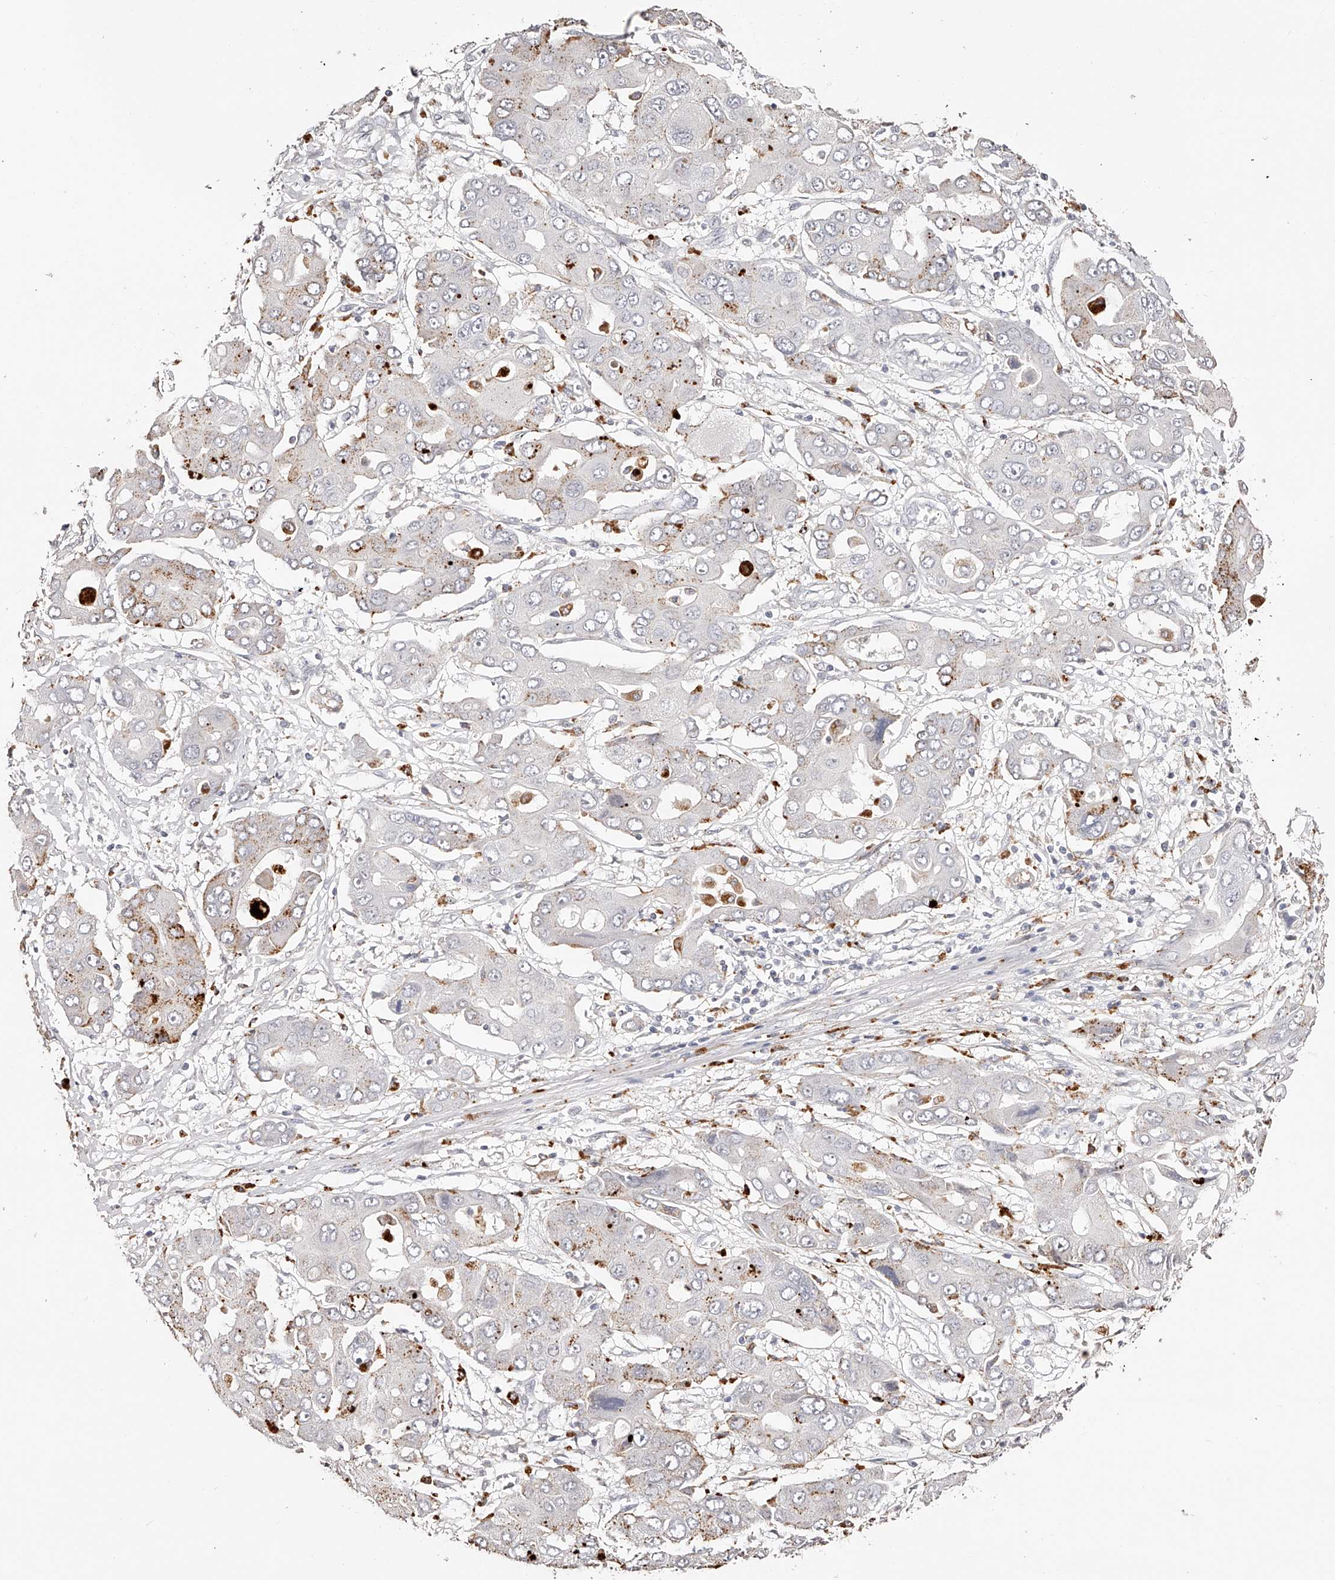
{"staining": {"intensity": "moderate", "quantity": "<25%", "location": "cytoplasmic/membranous"}, "tissue": "liver cancer", "cell_type": "Tumor cells", "image_type": "cancer", "snomed": [{"axis": "morphology", "description": "Cholangiocarcinoma"}, {"axis": "topography", "description": "Liver"}], "caption": "This micrograph displays cholangiocarcinoma (liver) stained with IHC to label a protein in brown. The cytoplasmic/membranous of tumor cells show moderate positivity for the protein. Nuclei are counter-stained blue.", "gene": "SLC35D3", "patient": {"sex": "male", "age": 67}}